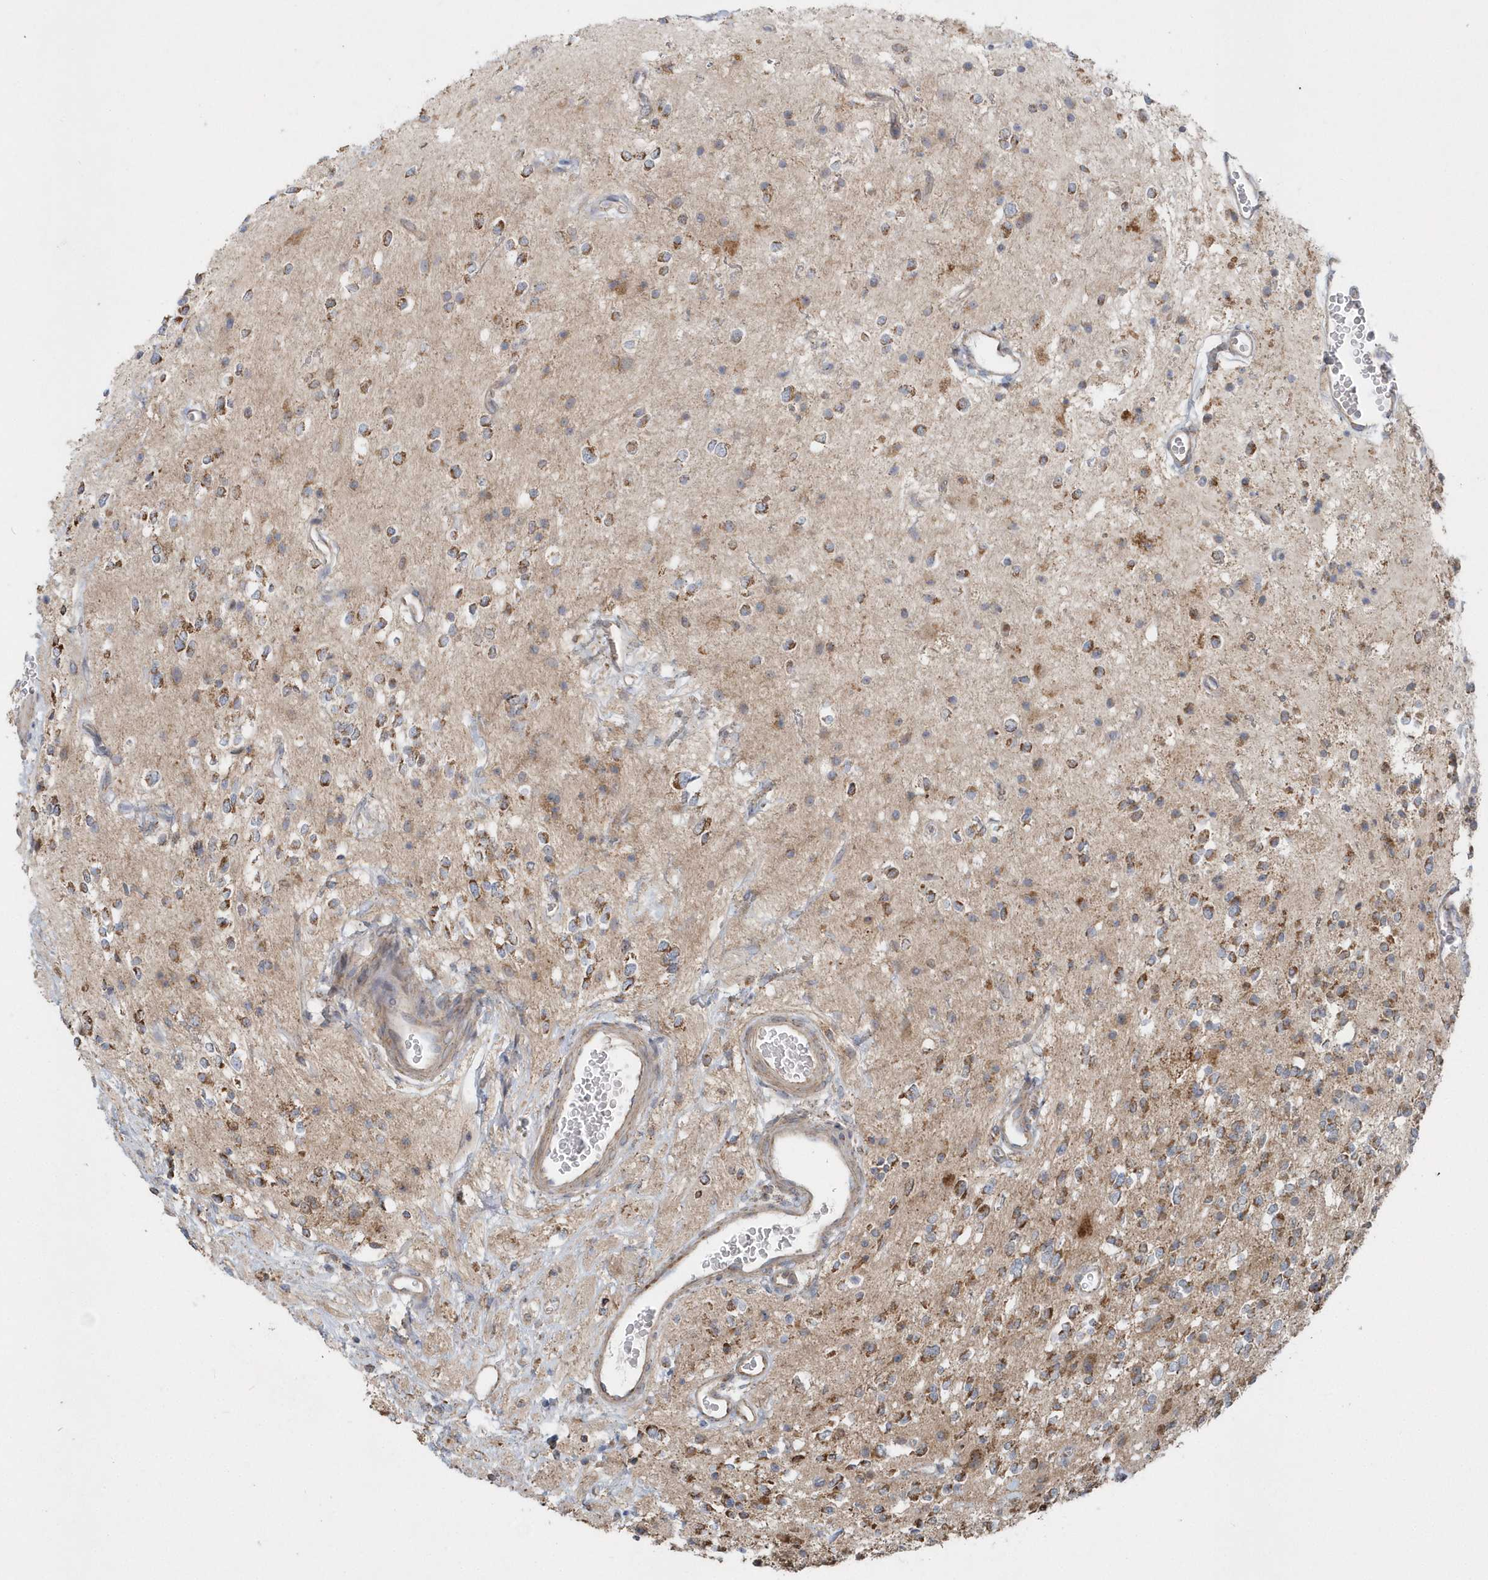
{"staining": {"intensity": "moderate", "quantity": "25%-75%", "location": "cytoplasmic/membranous"}, "tissue": "glioma", "cell_type": "Tumor cells", "image_type": "cancer", "snomed": [{"axis": "morphology", "description": "Glioma, malignant, High grade"}, {"axis": "topography", "description": "Brain"}], "caption": "Immunohistochemical staining of human glioma exhibits medium levels of moderate cytoplasmic/membranous positivity in about 25%-75% of tumor cells.", "gene": "PPP1R7", "patient": {"sex": "male", "age": 34}}